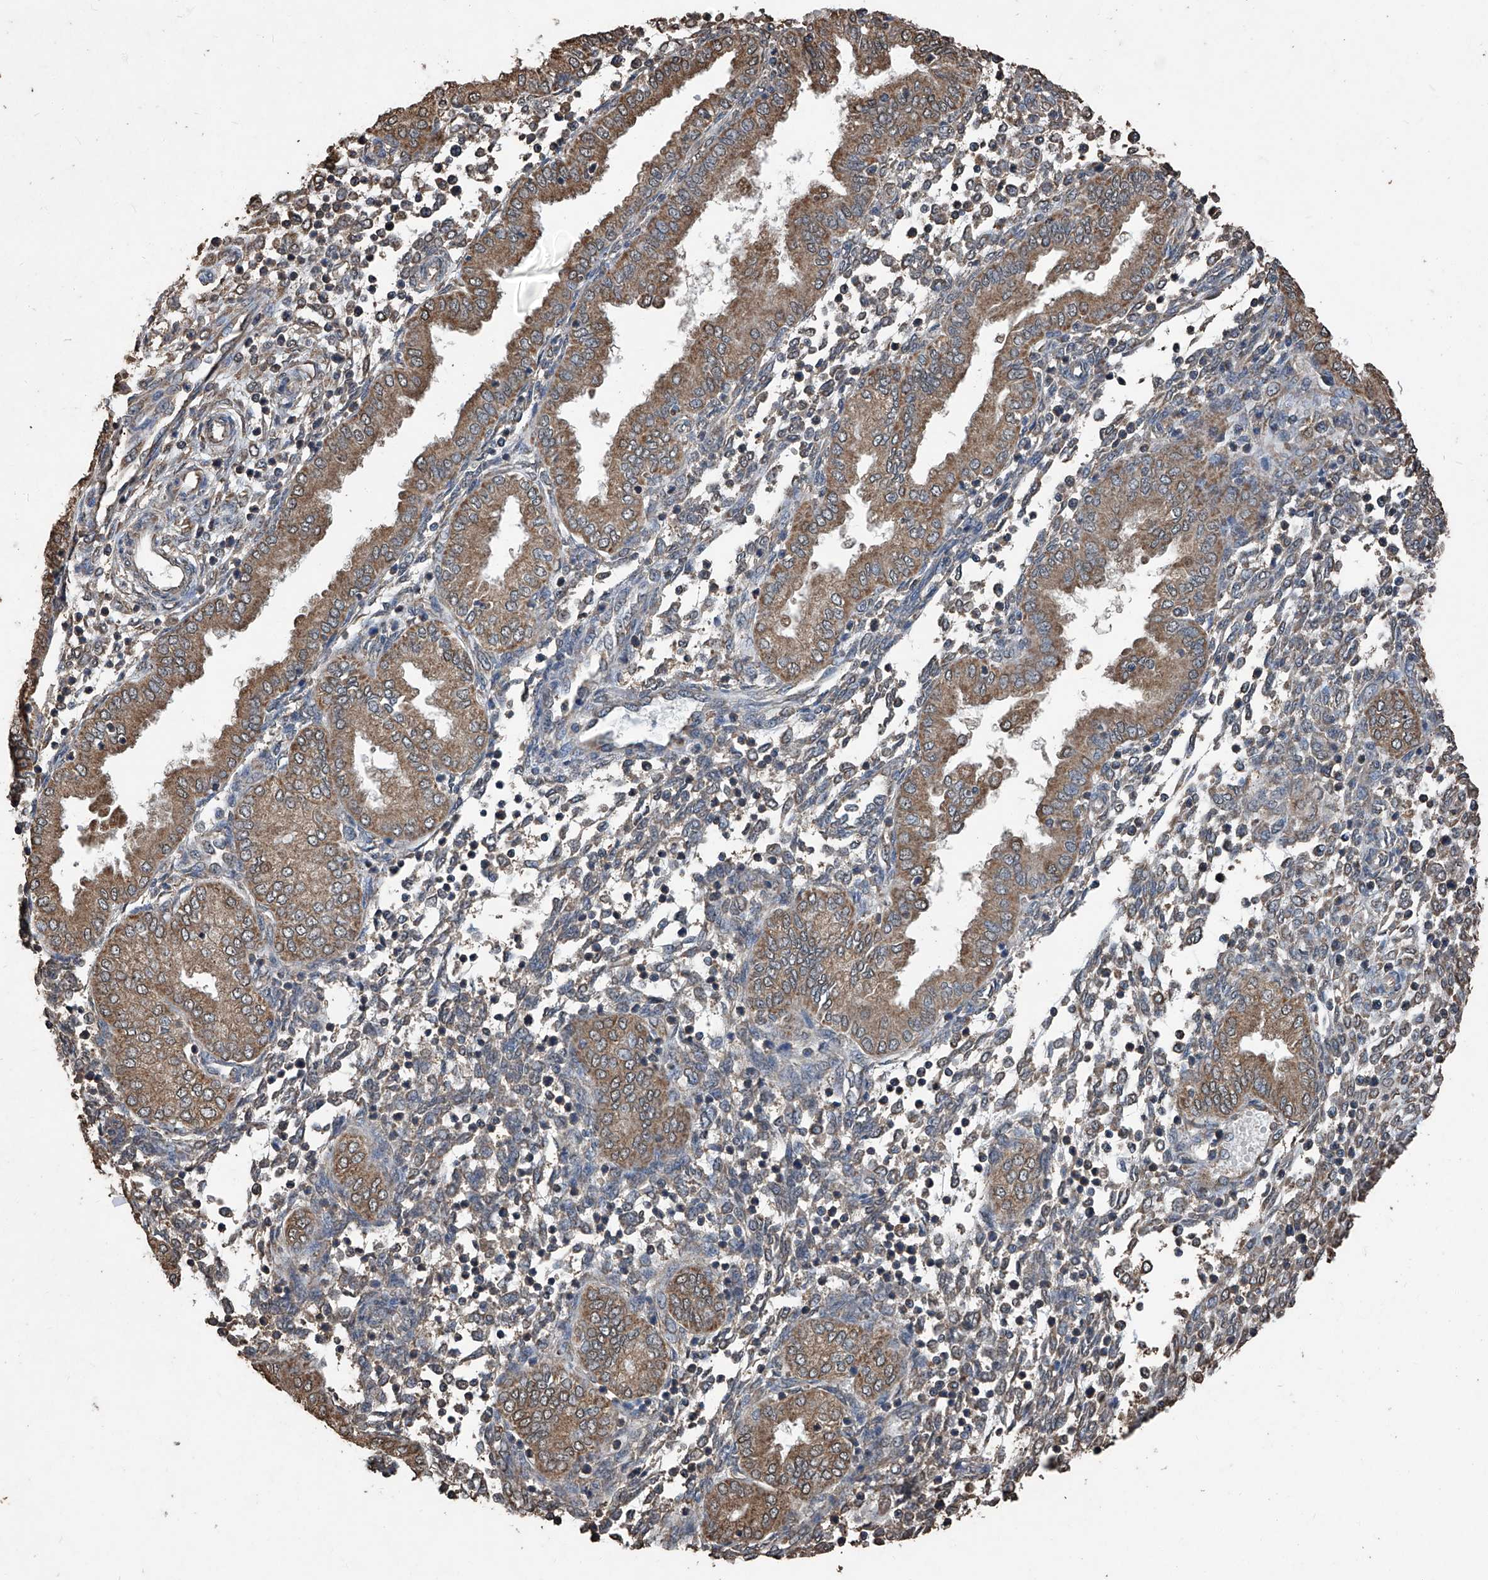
{"staining": {"intensity": "weak", "quantity": "25%-75%", "location": "cytoplasmic/membranous"}, "tissue": "endometrium", "cell_type": "Cells in endometrial stroma", "image_type": "normal", "snomed": [{"axis": "morphology", "description": "Normal tissue, NOS"}, {"axis": "topography", "description": "Endometrium"}], "caption": "IHC of normal human endometrium demonstrates low levels of weak cytoplasmic/membranous expression in approximately 25%-75% of cells in endometrial stroma.", "gene": "STARD7", "patient": {"sex": "female", "age": 53}}